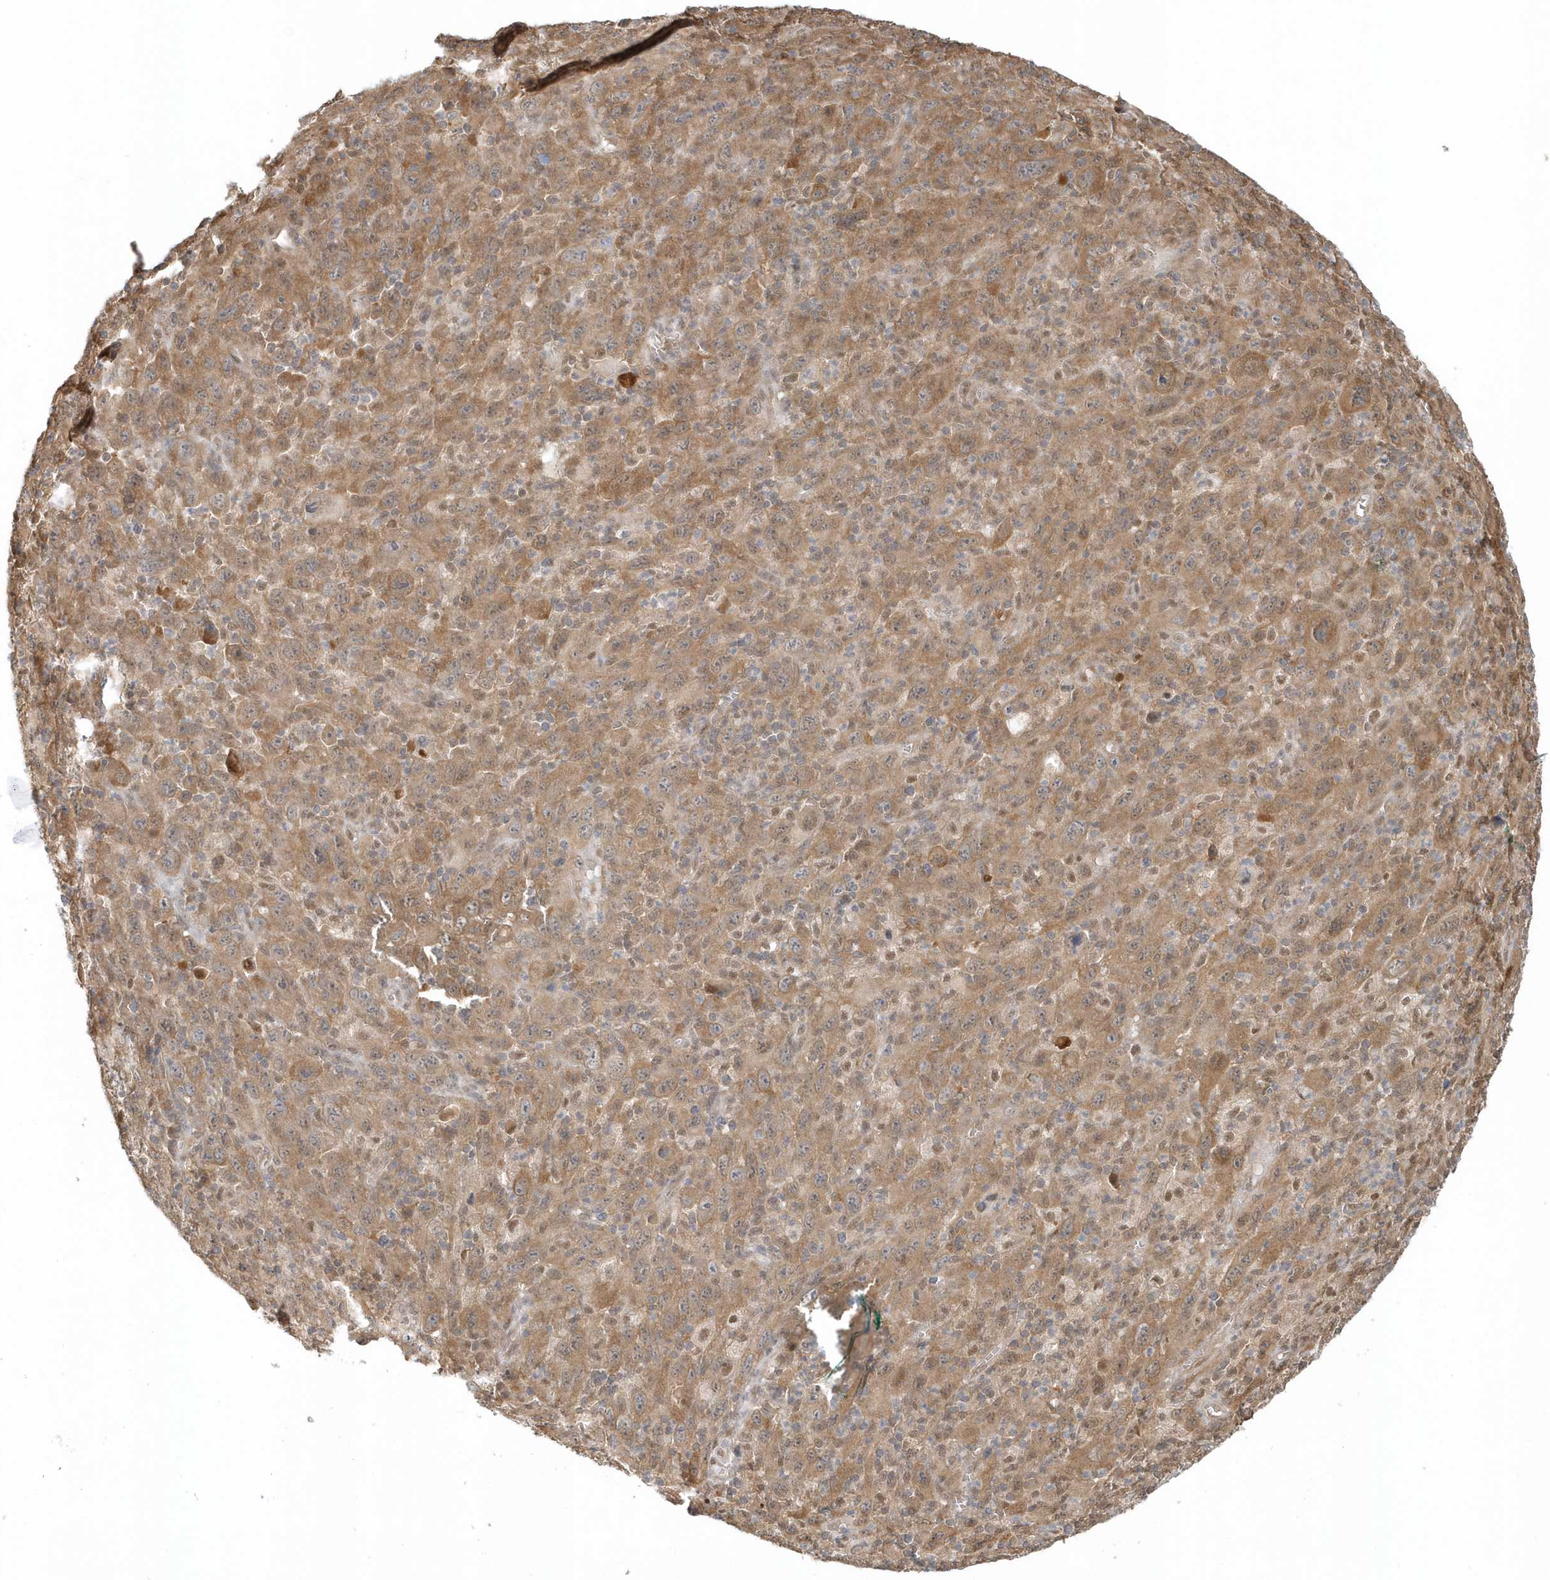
{"staining": {"intensity": "moderate", "quantity": ">75%", "location": "cytoplasmic/membranous,nuclear"}, "tissue": "melanoma", "cell_type": "Tumor cells", "image_type": "cancer", "snomed": [{"axis": "morphology", "description": "Malignant melanoma, Metastatic site"}, {"axis": "topography", "description": "Skin"}], "caption": "Melanoma tissue reveals moderate cytoplasmic/membranous and nuclear expression in approximately >75% of tumor cells, visualized by immunohistochemistry.", "gene": "PSMD6", "patient": {"sex": "female", "age": 56}}